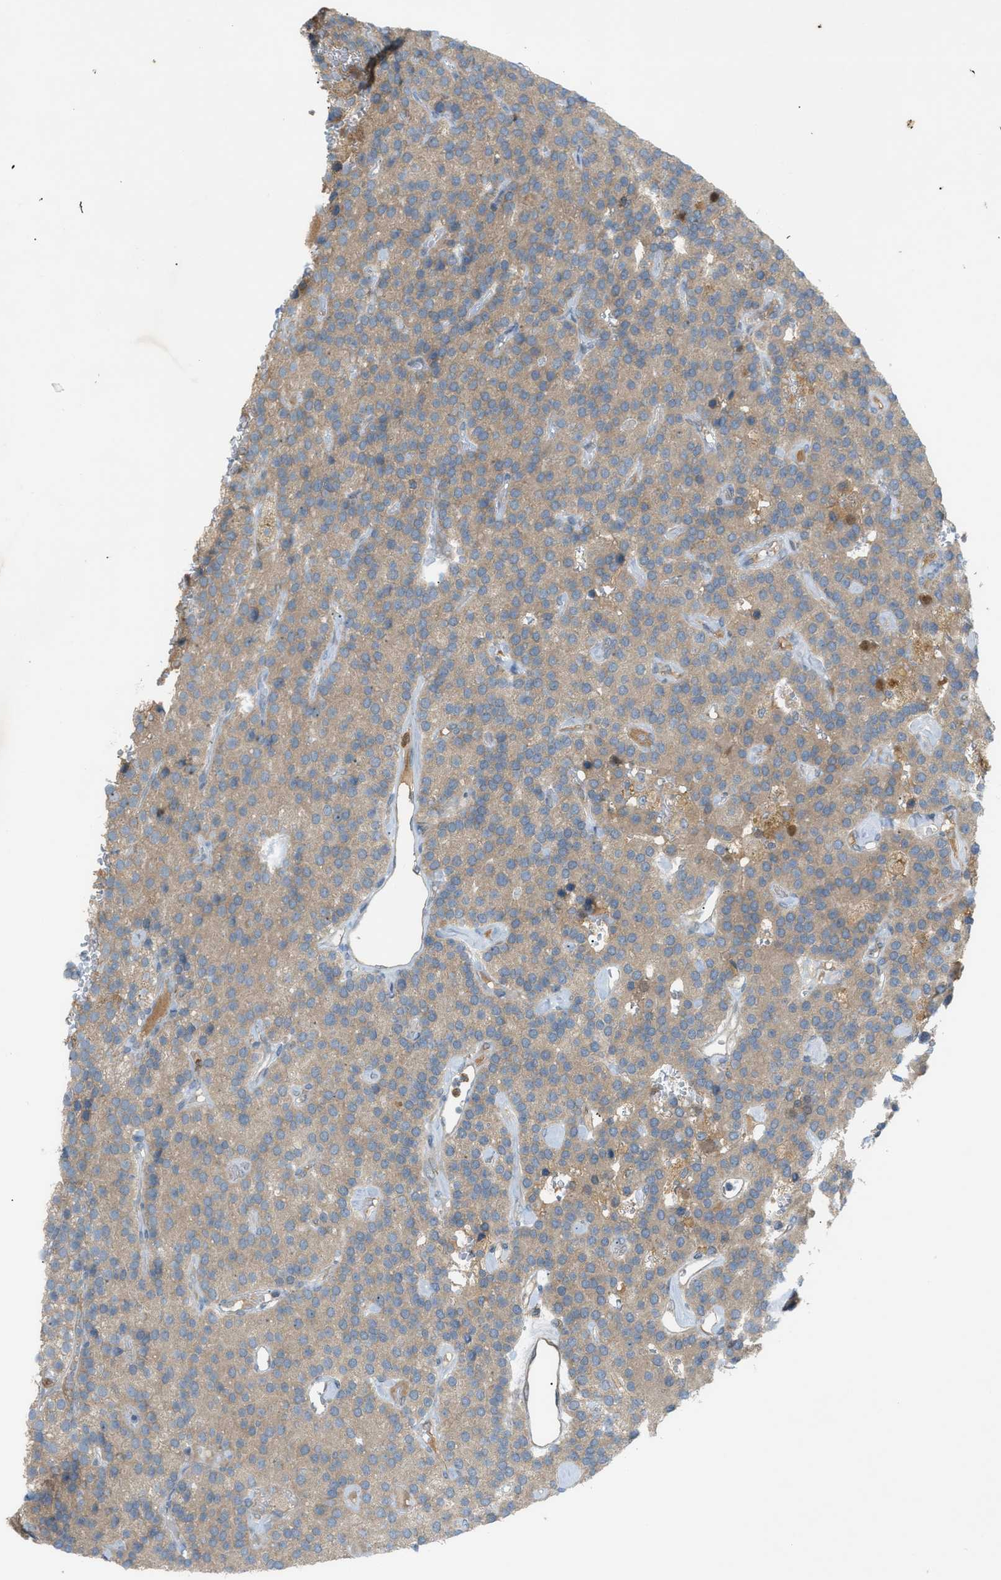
{"staining": {"intensity": "weak", "quantity": ">75%", "location": "cytoplasmic/membranous"}, "tissue": "parathyroid gland", "cell_type": "Glandular cells", "image_type": "normal", "snomed": [{"axis": "morphology", "description": "Normal tissue, NOS"}, {"axis": "morphology", "description": "Adenoma, NOS"}, {"axis": "topography", "description": "Parathyroid gland"}], "caption": "A high-resolution histopathology image shows IHC staining of unremarkable parathyroid gland, which exhibits weak cytoplasmic/membranous positivity in about >75% of glandular cells.", "gene": "DYRK1A", "patient": {"sex": "female", "age": 86}}